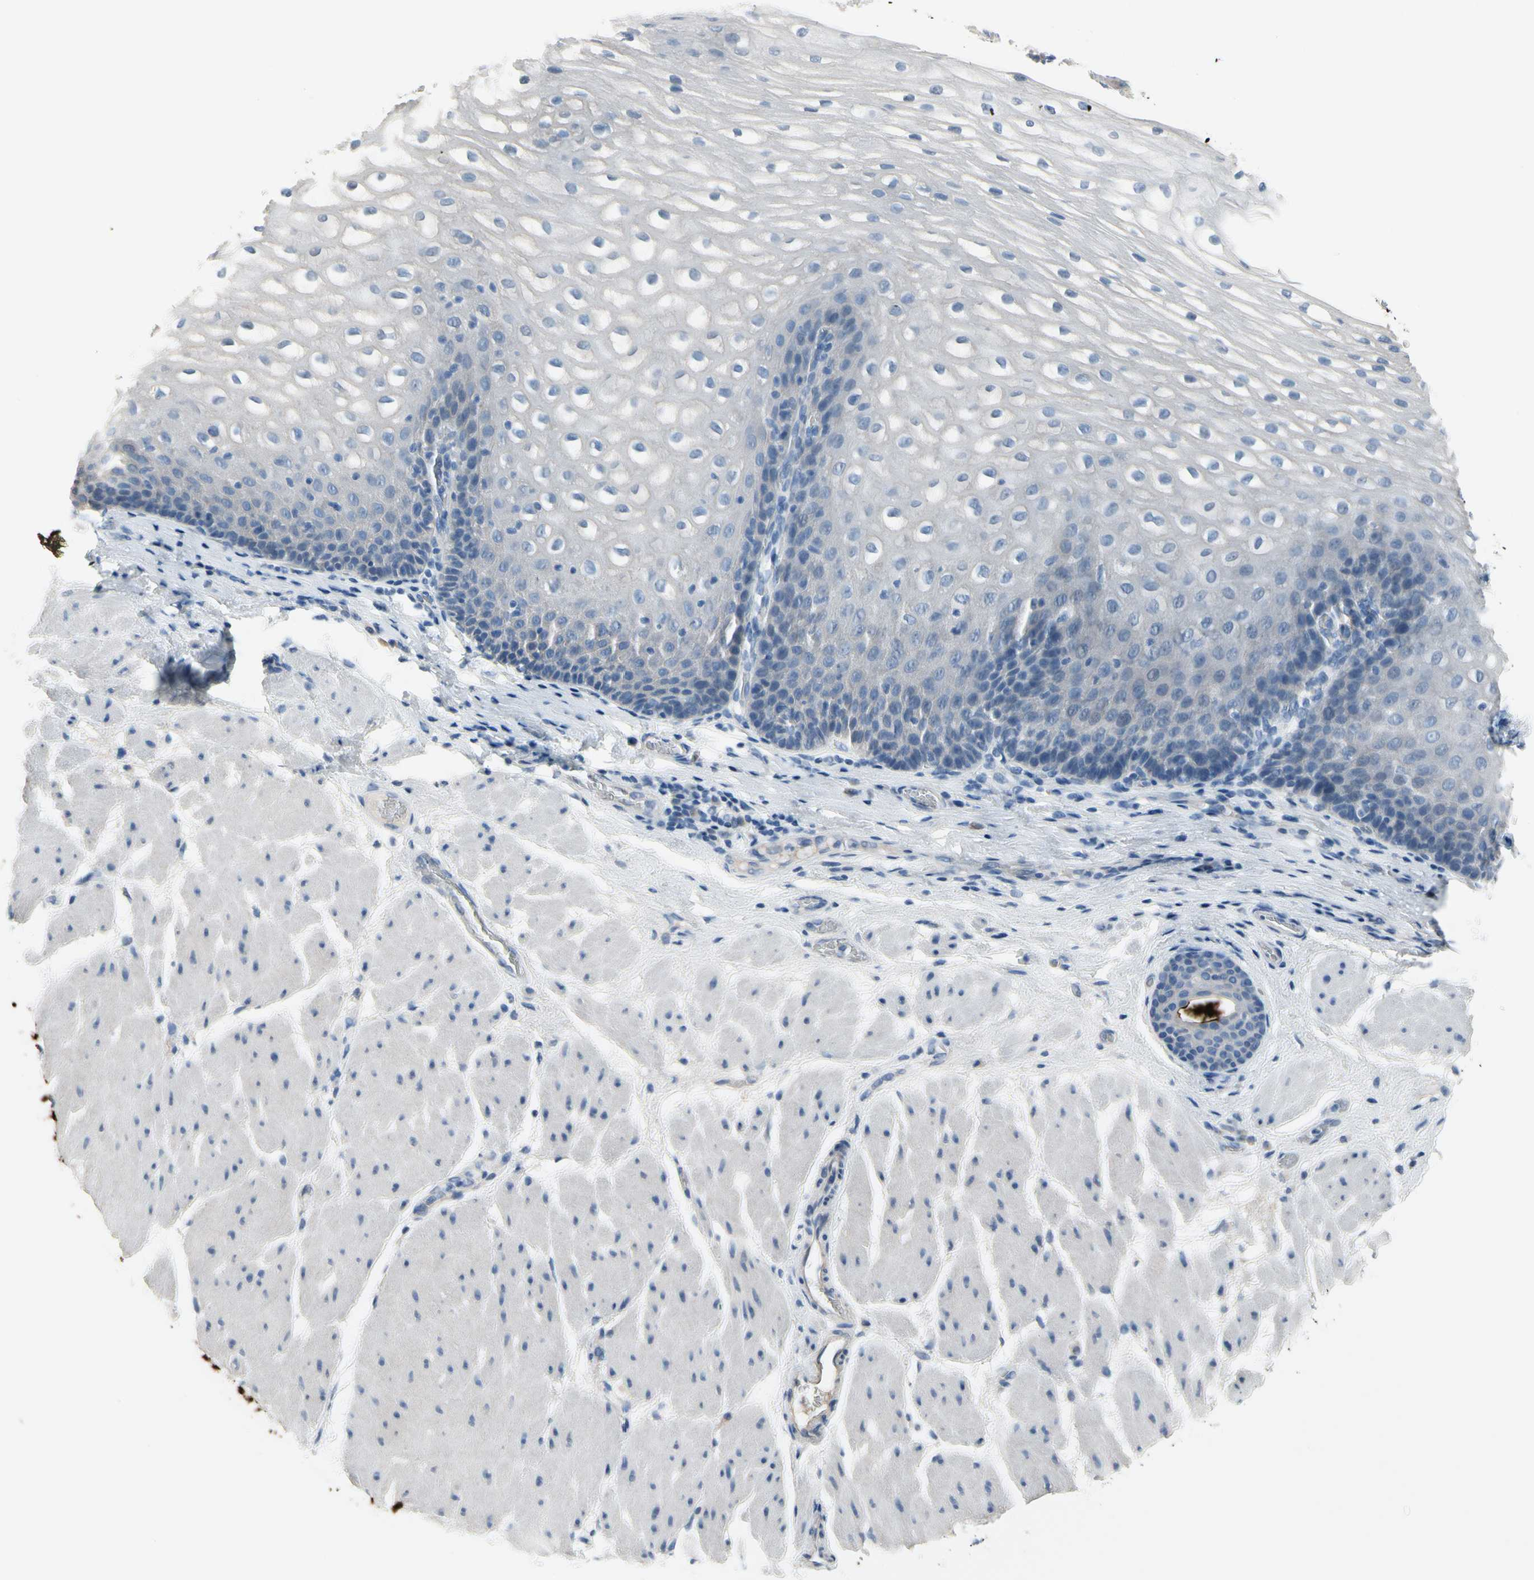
{"staining": {"intensity": "negative", "quantity": "none", "location": "none"}, "tissue": "esophagus", "cell_type": "Squamous epithelial cells", "image_type": "normal", "snomed": [{"axis": "morphology", "description": "Normal tissue, NOS"}, {"axis": "topography", "description": "Esophagus"}], "caption": "Immunohistochemistry micrograph of normal esophagus stained for a protein (brown), which reveals no staining in squamous epithelial cells.", "gene": "MUC5B", "patient": {"sex": "male", "age": 48}}